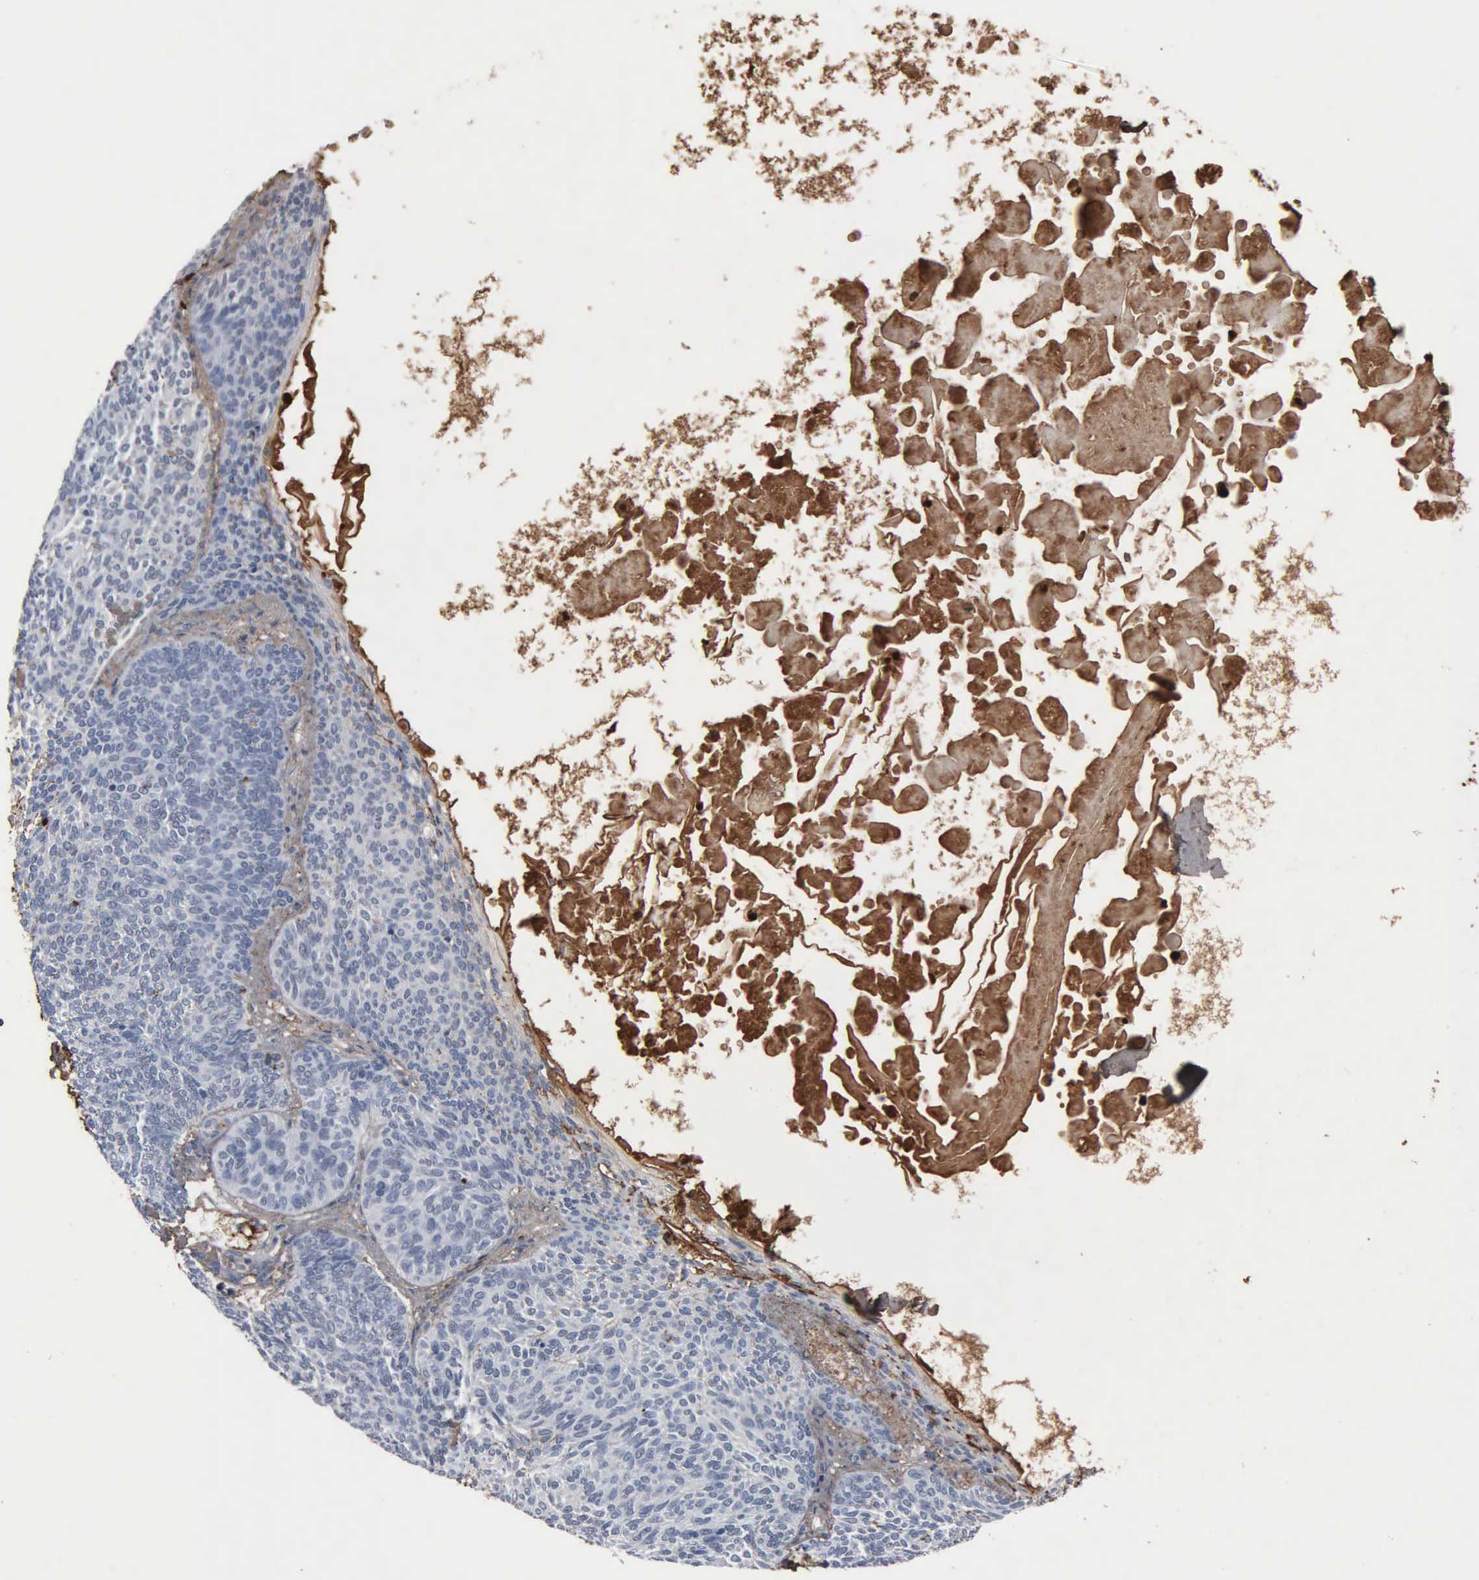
{"staining": {"intensity": "negative", "quantity": "none", "location": "none"}, "tissue": "skin cancer", "cell_type": "Tumor cells", "image_type": "cancer", "snomed": [{"axis": "morphology", "description": "Basal cell carcinoma"}, {"axis": "topography", "description": "Skin"}], "caption": "The image exhibits no staining of tumor cells in basal cell carcinoma (skin).", "gene": "FN1", "patient": {"sex": "male", "age": 84}}